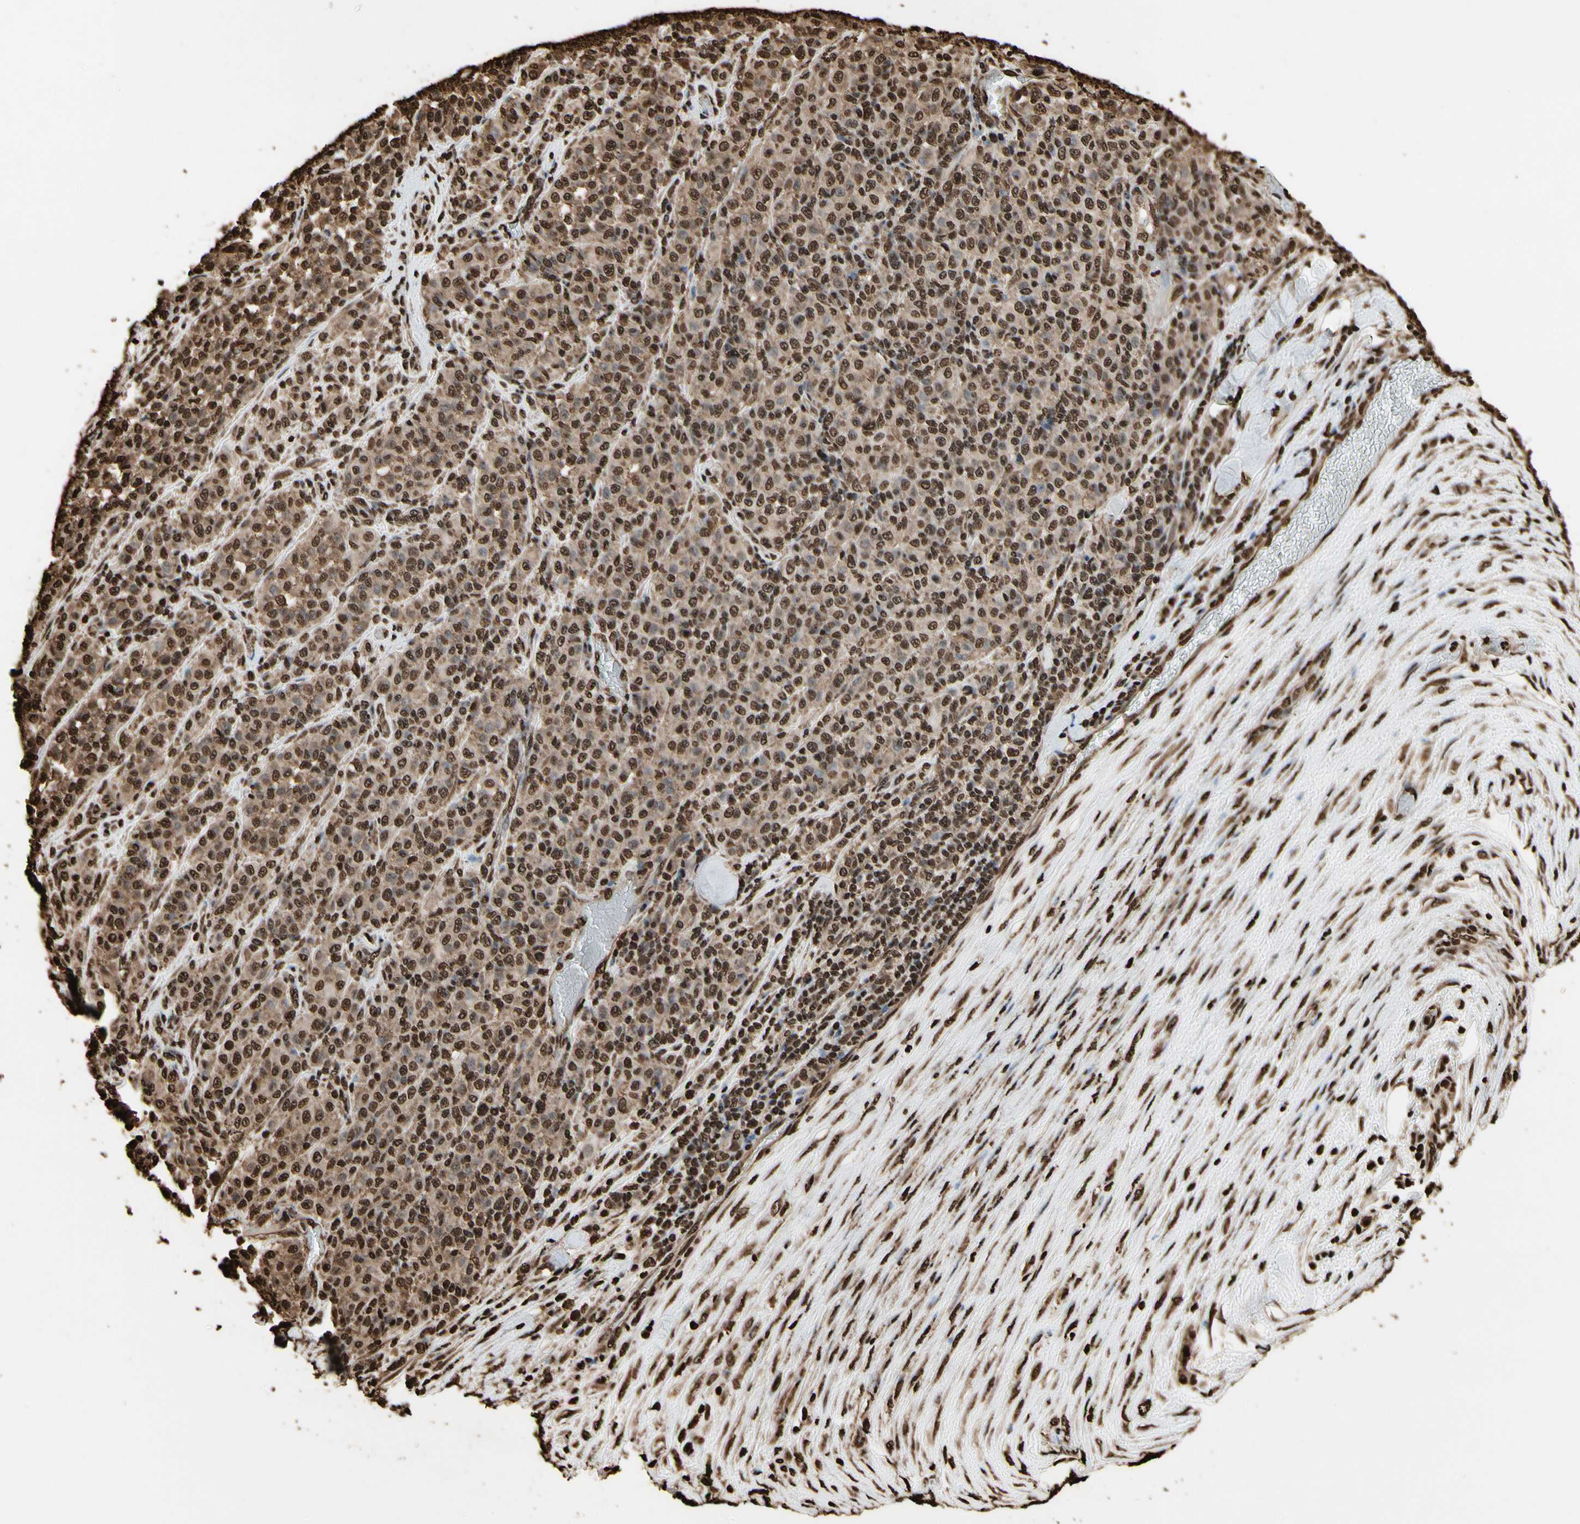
{"staining": {"intensity": "strong", "quantity": ">75%", "location": "cytoplasmic/membranous,nuclear"}, "tissue": "melanoma", "cell_type": "Tumor cells", "image_type": "cancer", "snomed": [{"axis": "morphology", "description": "Malignant melanoma, Metastatic site"}, {"axis": "topography", "description": "Pancreas"}], "caption": "Human melanoma stained with a brown dye displays strong cytoplasmic/membranous and nuclear positive expression in approximately >75% of tumor cells.", "gene": "HNRNPK", "patient": {"sex": "female", "age": 30}}